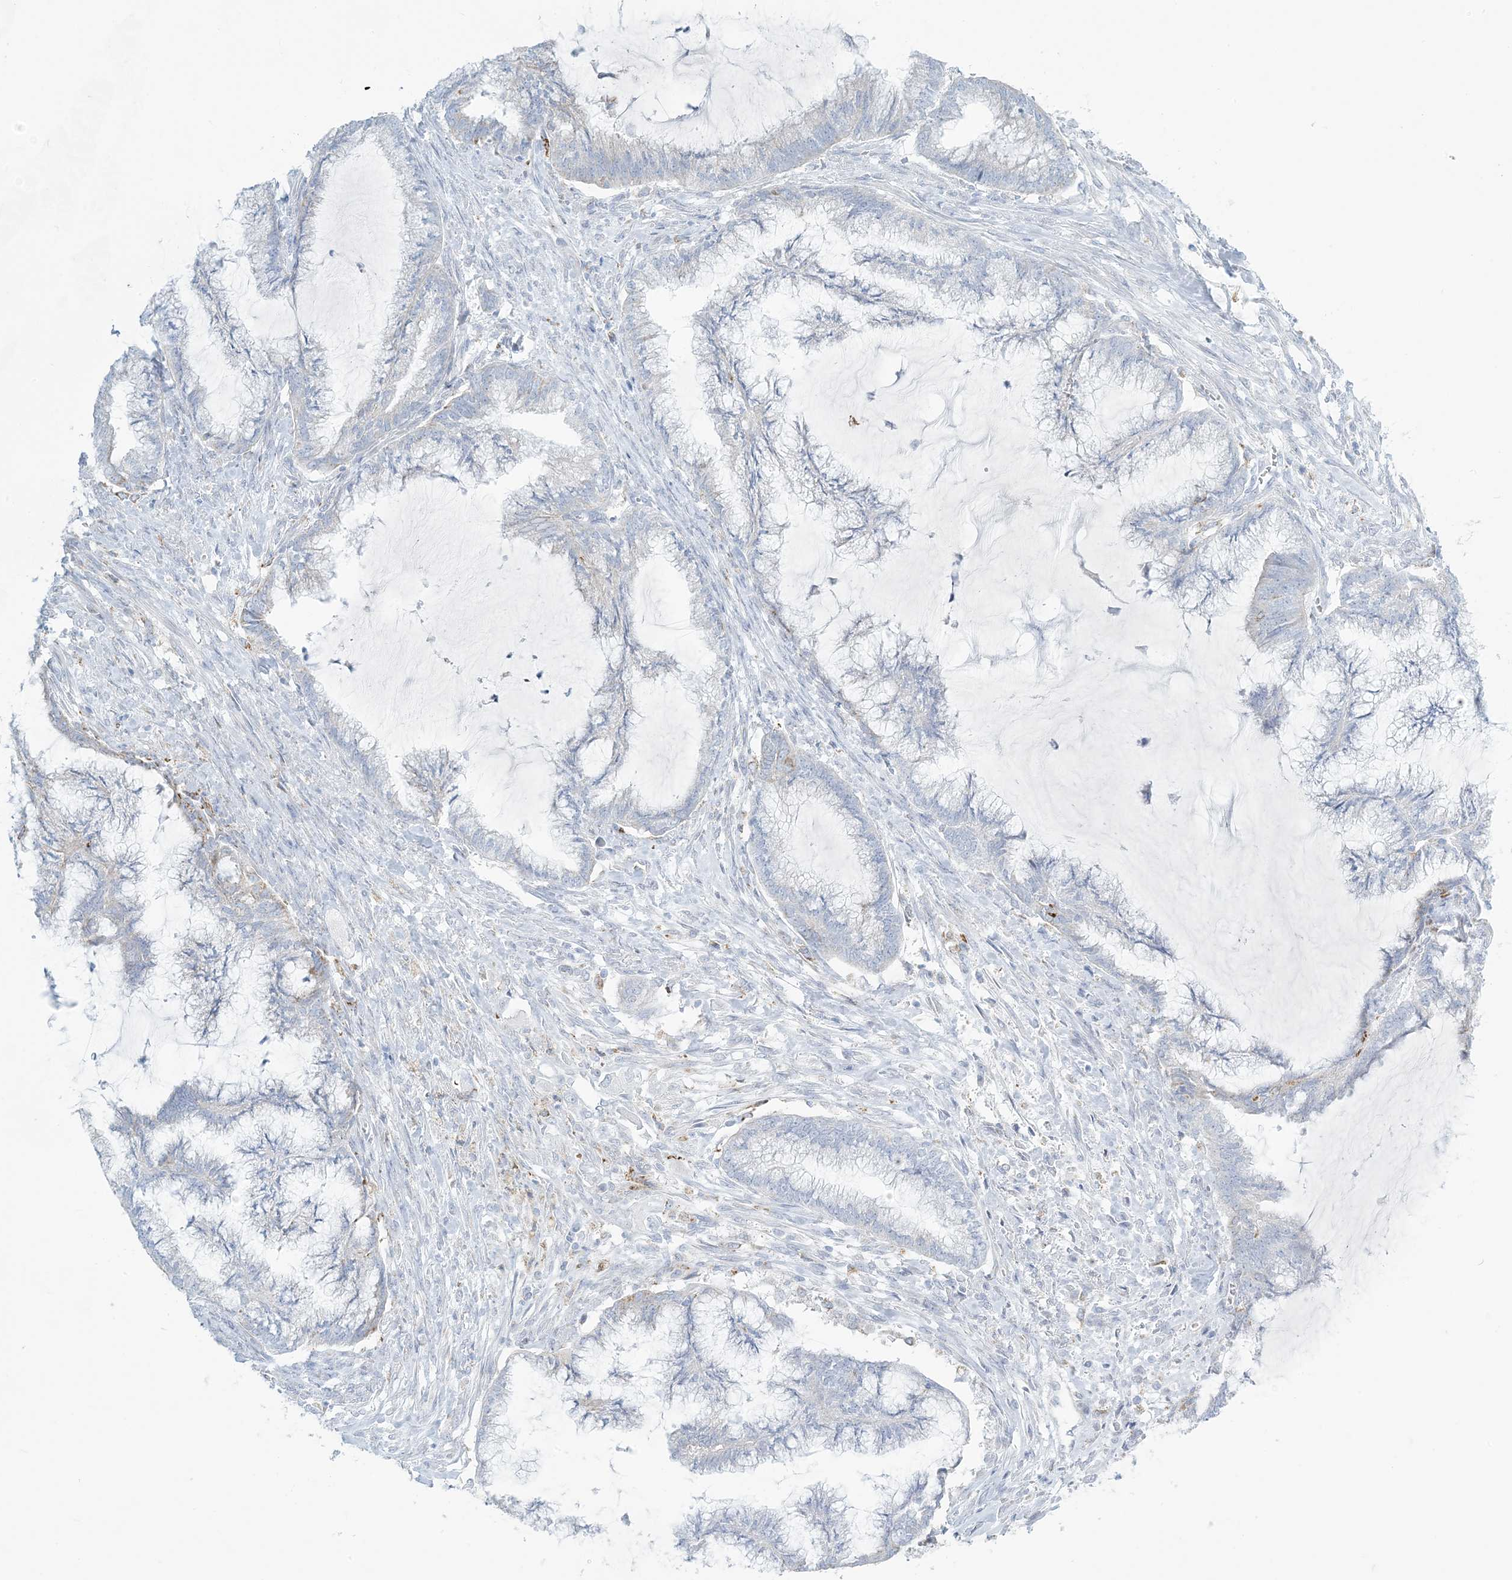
{"staining": {"intensity": "negative", "quantity": "none", "location": "none"}, "tissue": "endometrial cancer", "cell_type": "Tumor cells", "image_type": "cancer", "snomed": [{"axis": "morphology", "description": "Adenocarcinoma, NOS"}, {"axis": "topography", "description": "Endometrium"}], "caption": "Tumor cells are negative for protein expression in human adenocarcinoma (endometrial).", "gene": "ZDHHC4", "patient": {"sex": "female", "age": 86}}